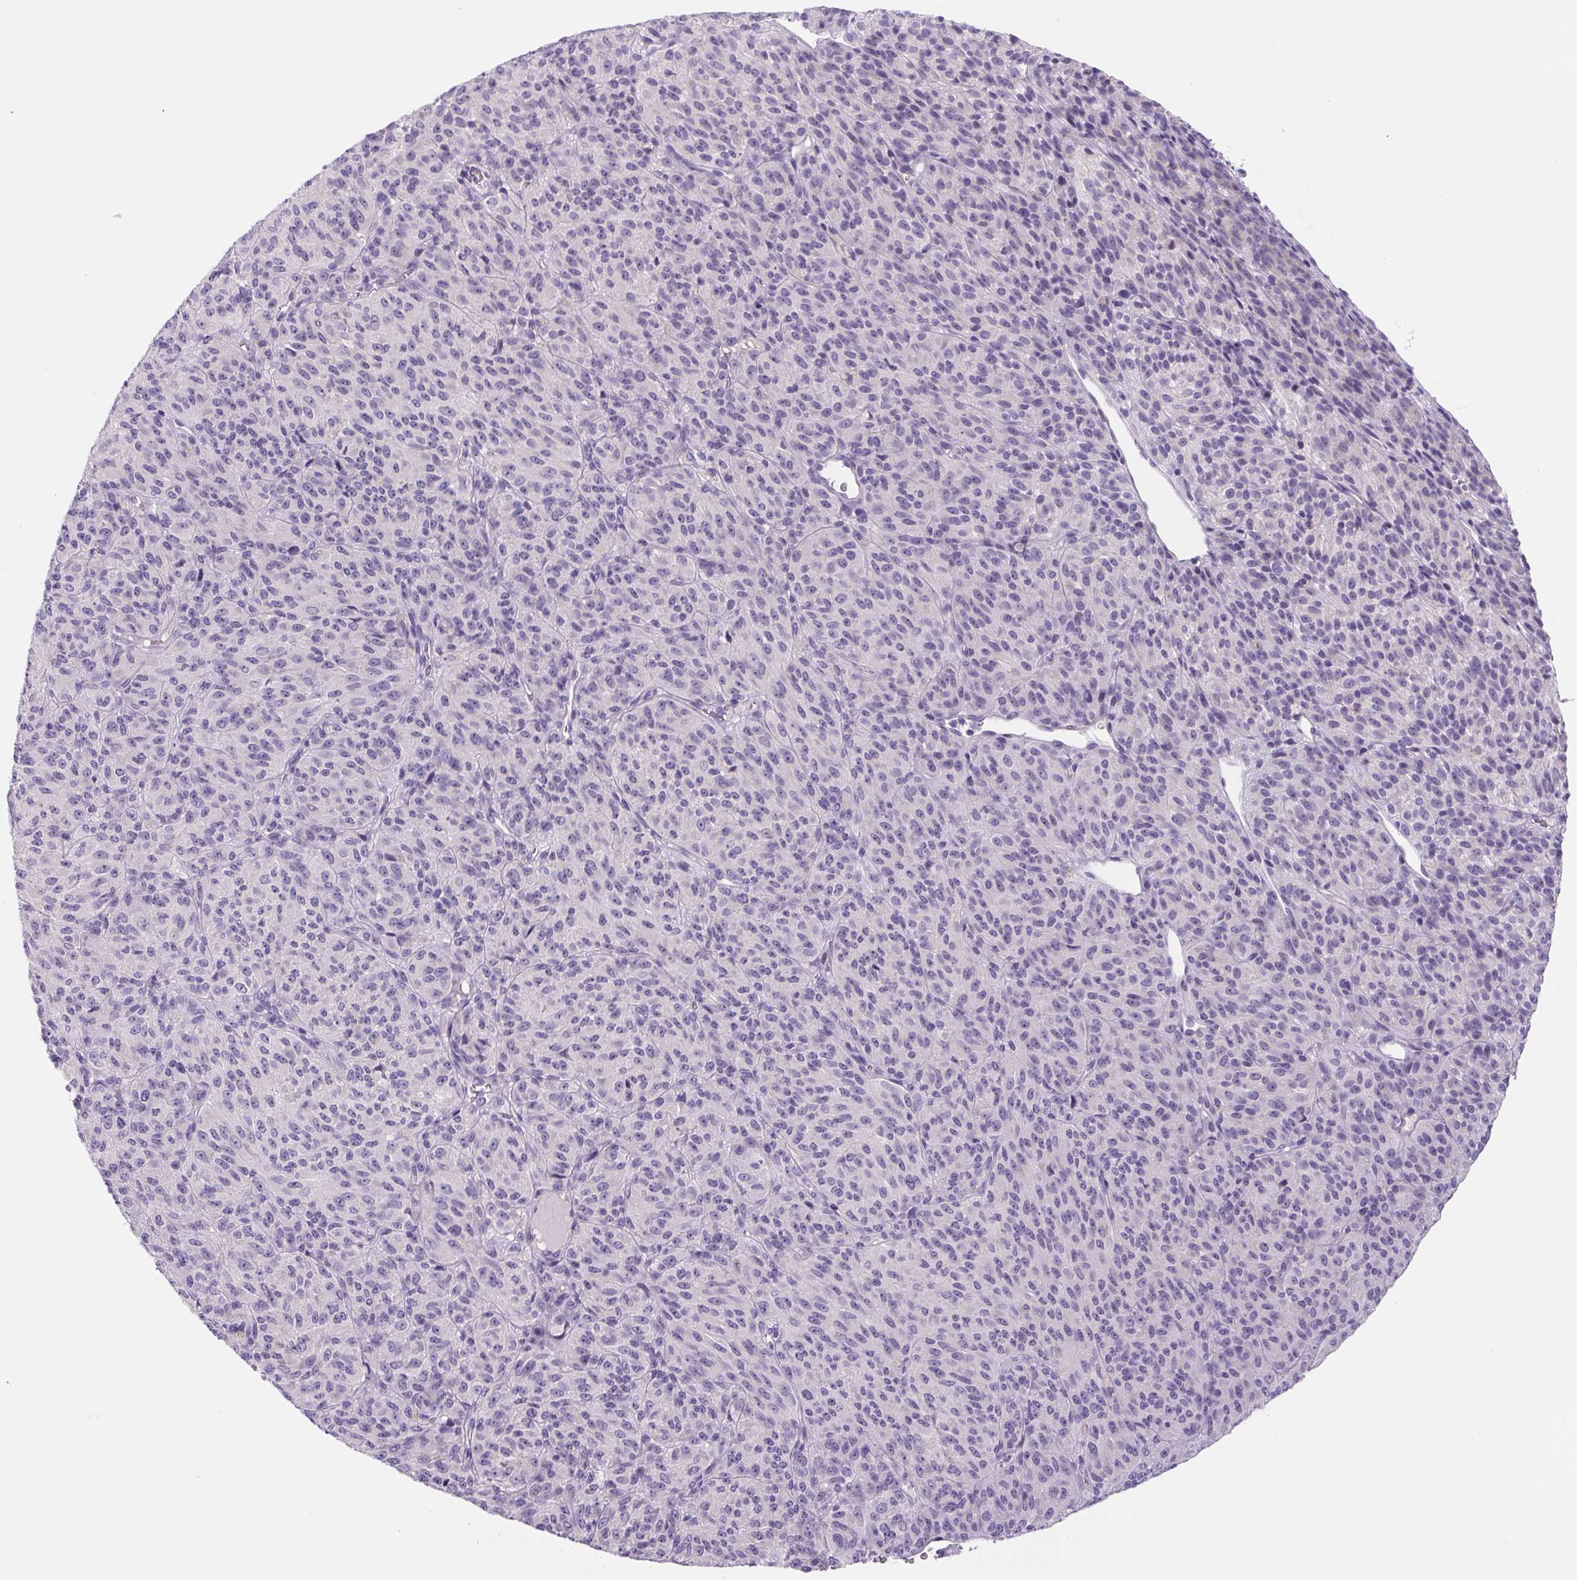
{"staining": {"intensity": "negative", "quantity": "none", "location": "none"}, "tissue": "melanoma", "cell_type": "Tumor cells", "image_type": "cancer", "snomed": [{"axis": "morphology", "description": "Malignant melanoma, Metastatic site"}, {"axis": "topography", "description": "Brain"}], "caption": "DAB (3,3'-diaminobenzidine) immunohistochemical staining of human malignant melanoma (metastatic site) demonstrates no significant staining in tumor cells.", "gene": "YIF1B", "patient": {"sex": "female", "age": 56}}